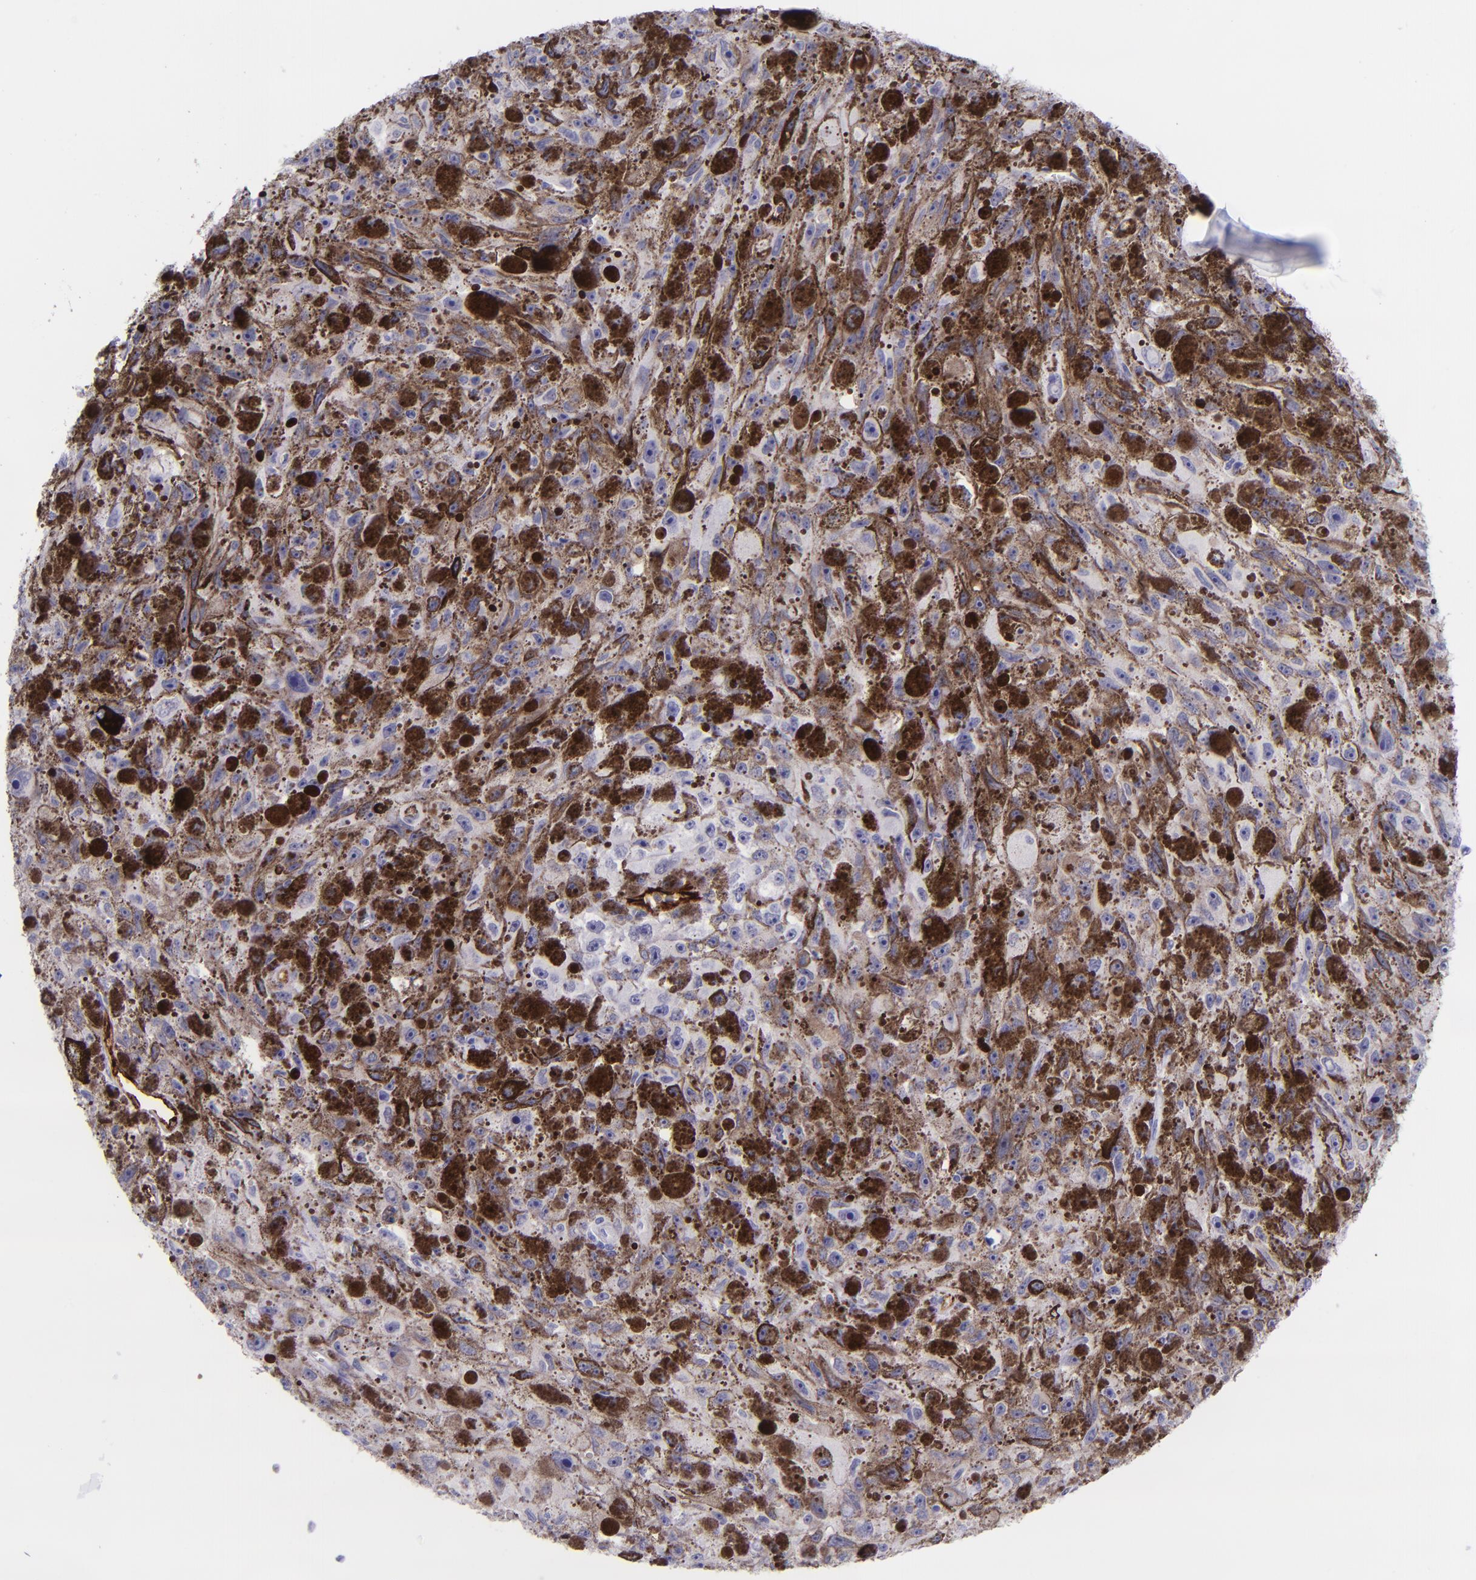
{"staining": {"intensity": "negative", "quantity": "none", "location": "none"}, "tissue": "melanoma", "cell_type": "Tumor cells", "image_type": "cancer", "snomed": [{"axis": "morphology", "description": "Malignant melanoma, NOS"}, {"axis": "topography", "description": "Skin"}], "caption": "This histopathology image is of malignant melanoma stained with immunohistochemistry (IHC) to label a protein in brown with the nuclei are counter-stained blue. There is no positivity in tumor cells.", "gene": "SELE", "patient": {"sex": "female", "age": 104}}